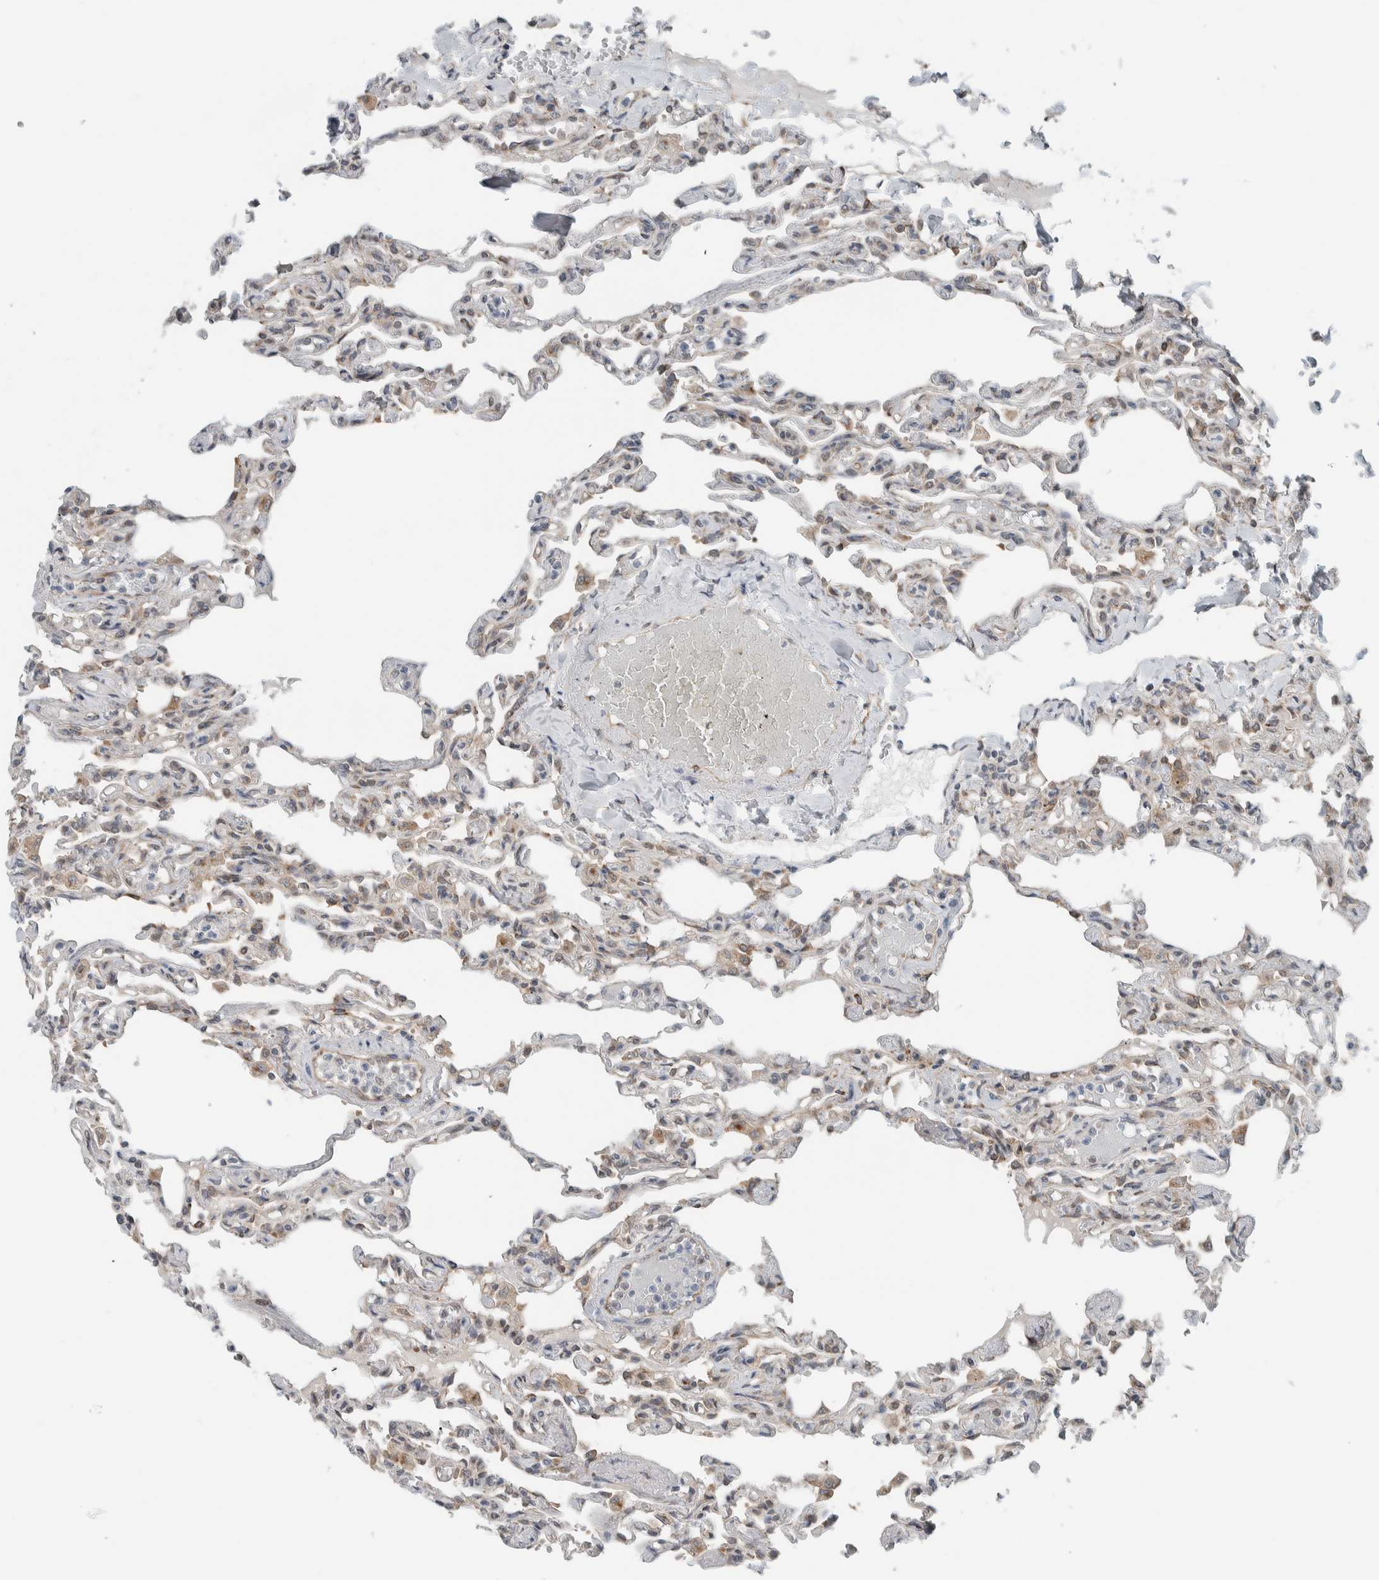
{"staining": {"intensity": "moderate", "quantity": "<25%", "location": "cytoplasmic/membranous"}, "tissue": "lung", "cell_type": "Alveolar cells", "image_type": "normal", "snomed": [{"axis": "morphology", "description": "Normal tissue, NOS"}, {"axis": "topography", "description": "Lung"}], "caption": "An image of human lung stained for a protein displays moderate cytoplasmic/membranous brown staining in alveolar cells.", "gene": "RERE", "patient": {"sex": "male", "age": 21}}